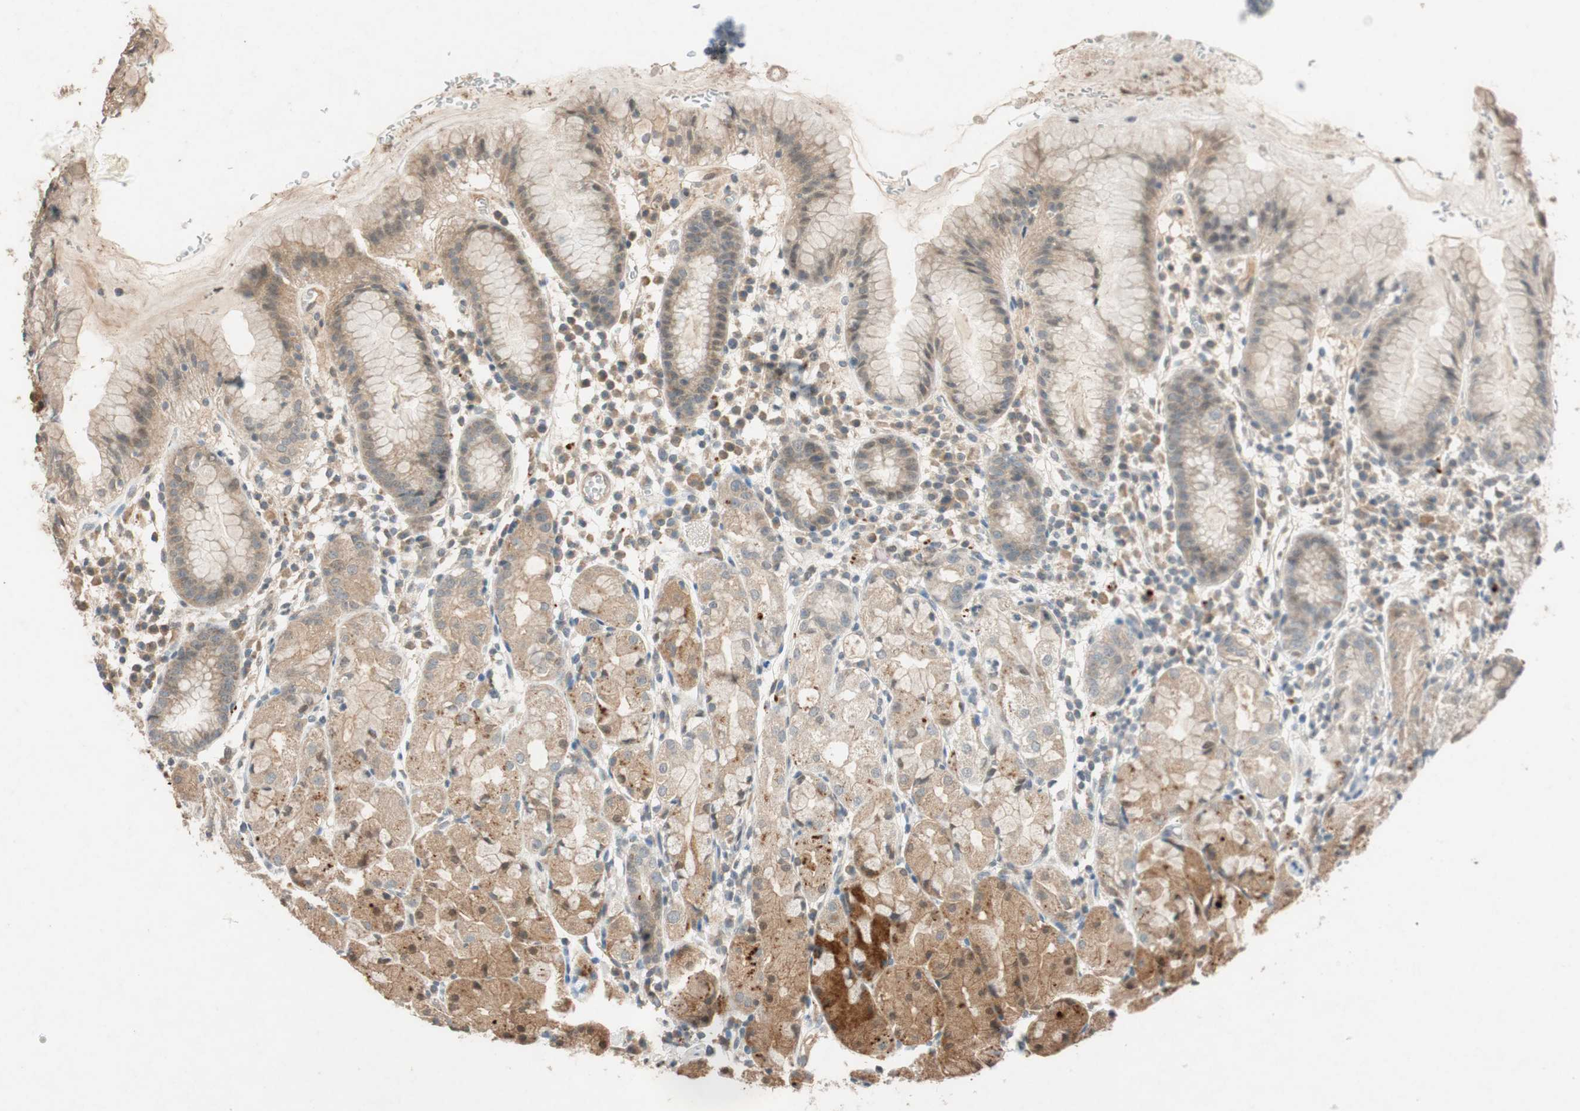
{"staining": {"intensity": "weak", "quantity": ">75%", "location": "cytoplasmic/membranous"}, "tissue": "stomach", "cell_type": "Glandular cells", "image_type": "normal", "snomed": [{"axis": "morphology", "description": "Normal tissue, NOS"}, {"axis": "topography", "description": "Stomach"}, {"axis": "topography", "description": "Stomach, lower"}], "caption": "Immunohistochemistry of unremarkable stomach exhibits low levels of weak cytoplasmic/membranous positivity in about >75% of glandular cells. Using DAB (3,3'-diaminobenzidine) (brown) and hematoxylin (blue) stains, captured at high magnification using brightfield microscopy.", "gene": "GLB1", "patient": {"sex": "female", "age": 75}}